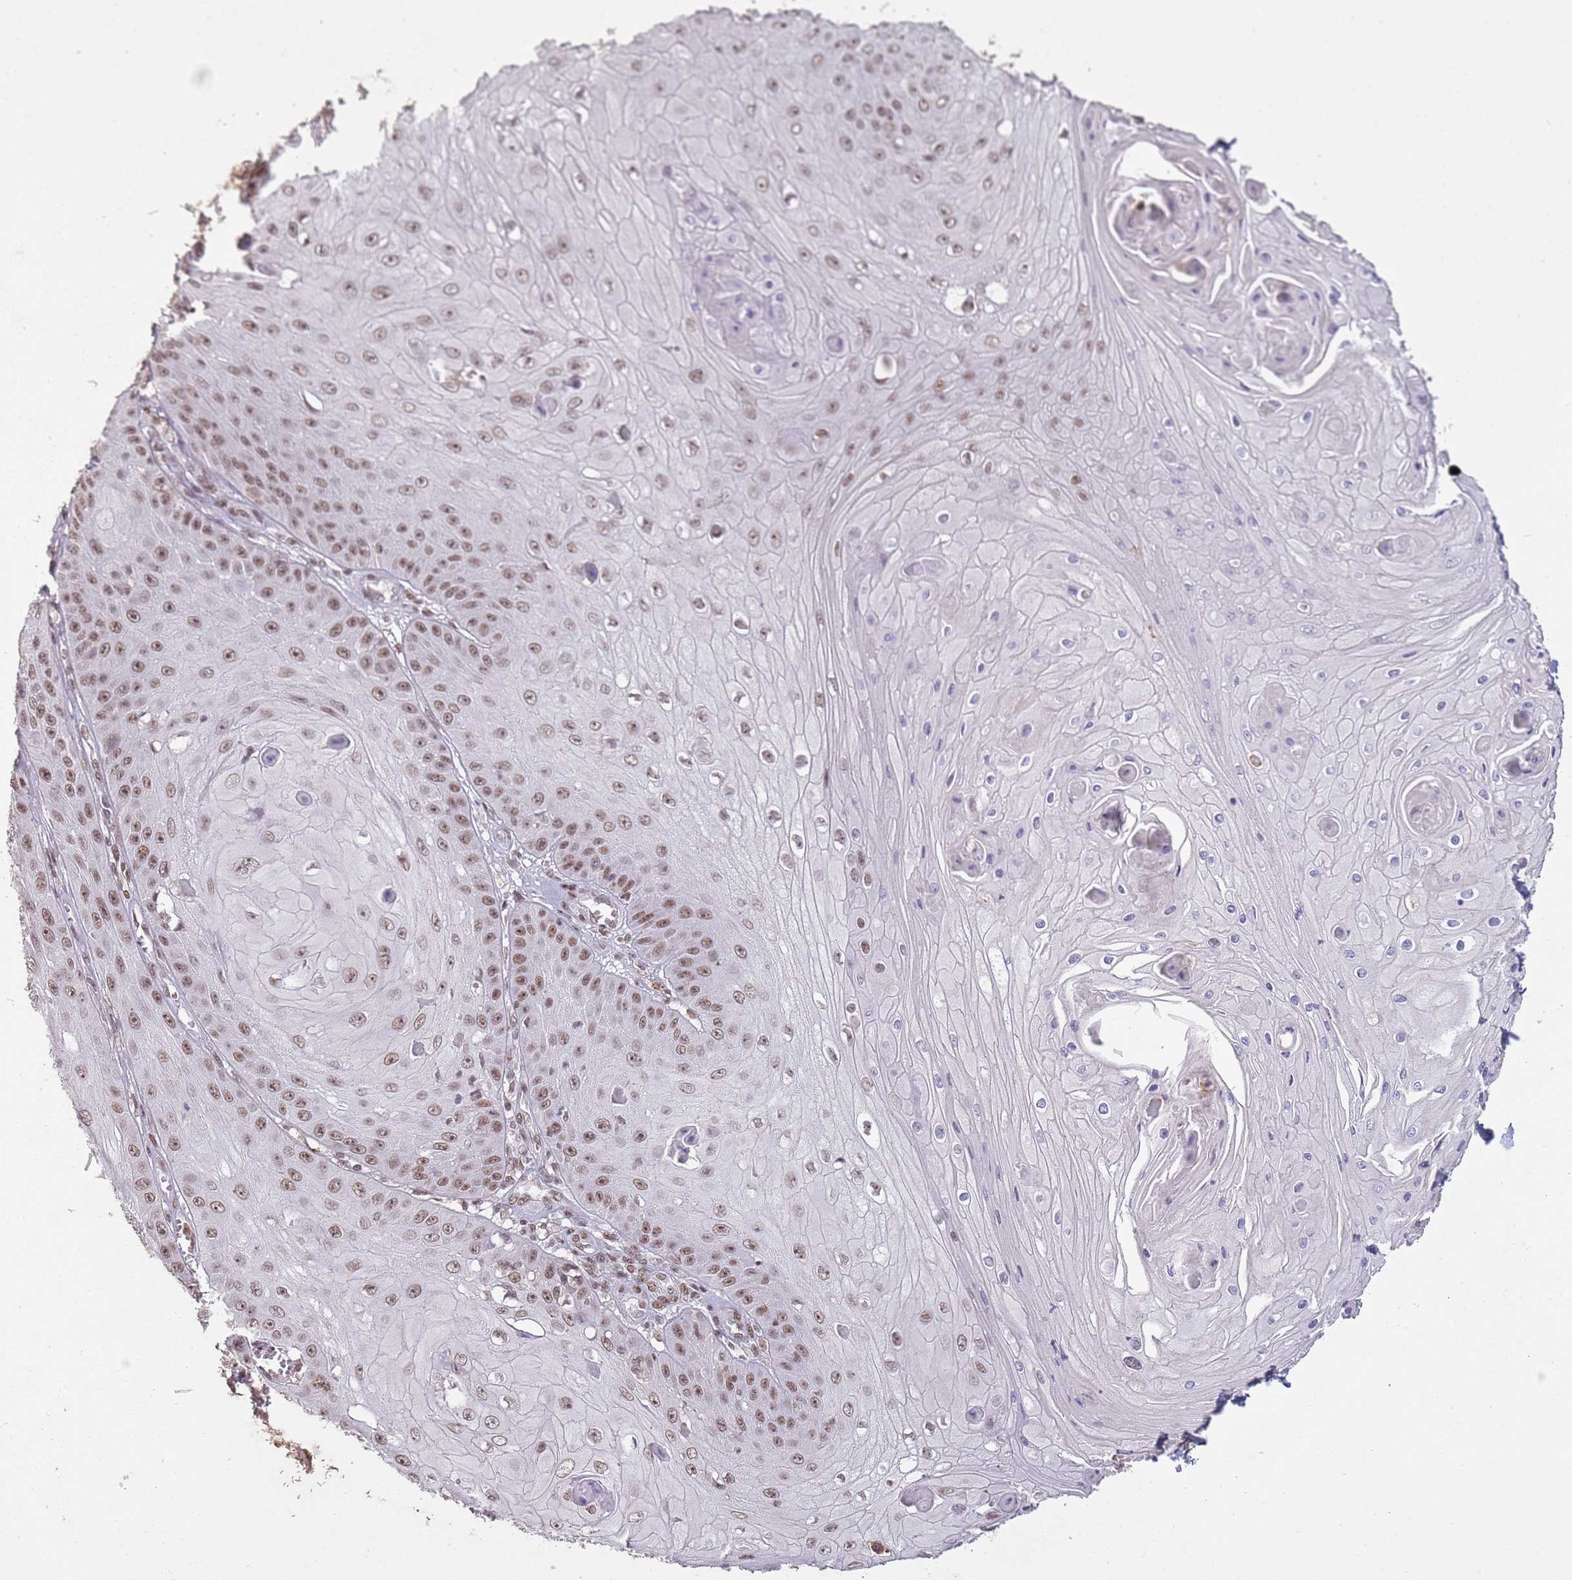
{"staining": {"intensity": "moderate", "quantity": ">75%", "location": "nuclear"}, "tissue": "skin cancer", "cell_type": "Tumor cells", "image_type": "cancer", "snomed": [{"axis": "morphology", "description": "Squamous cell carcinoma, NOS"}, {"axis": "topography", "description": "Skin"}], "caption": "There is medium levels of moderate nuclear positivity in tumor cells of skin cancer (squamous cell carcinoma), as demonstrated by immunohistochemical staining (brown color).", "gene": "ARL14EP", "patient": {"sex": "male", "age": 70}}